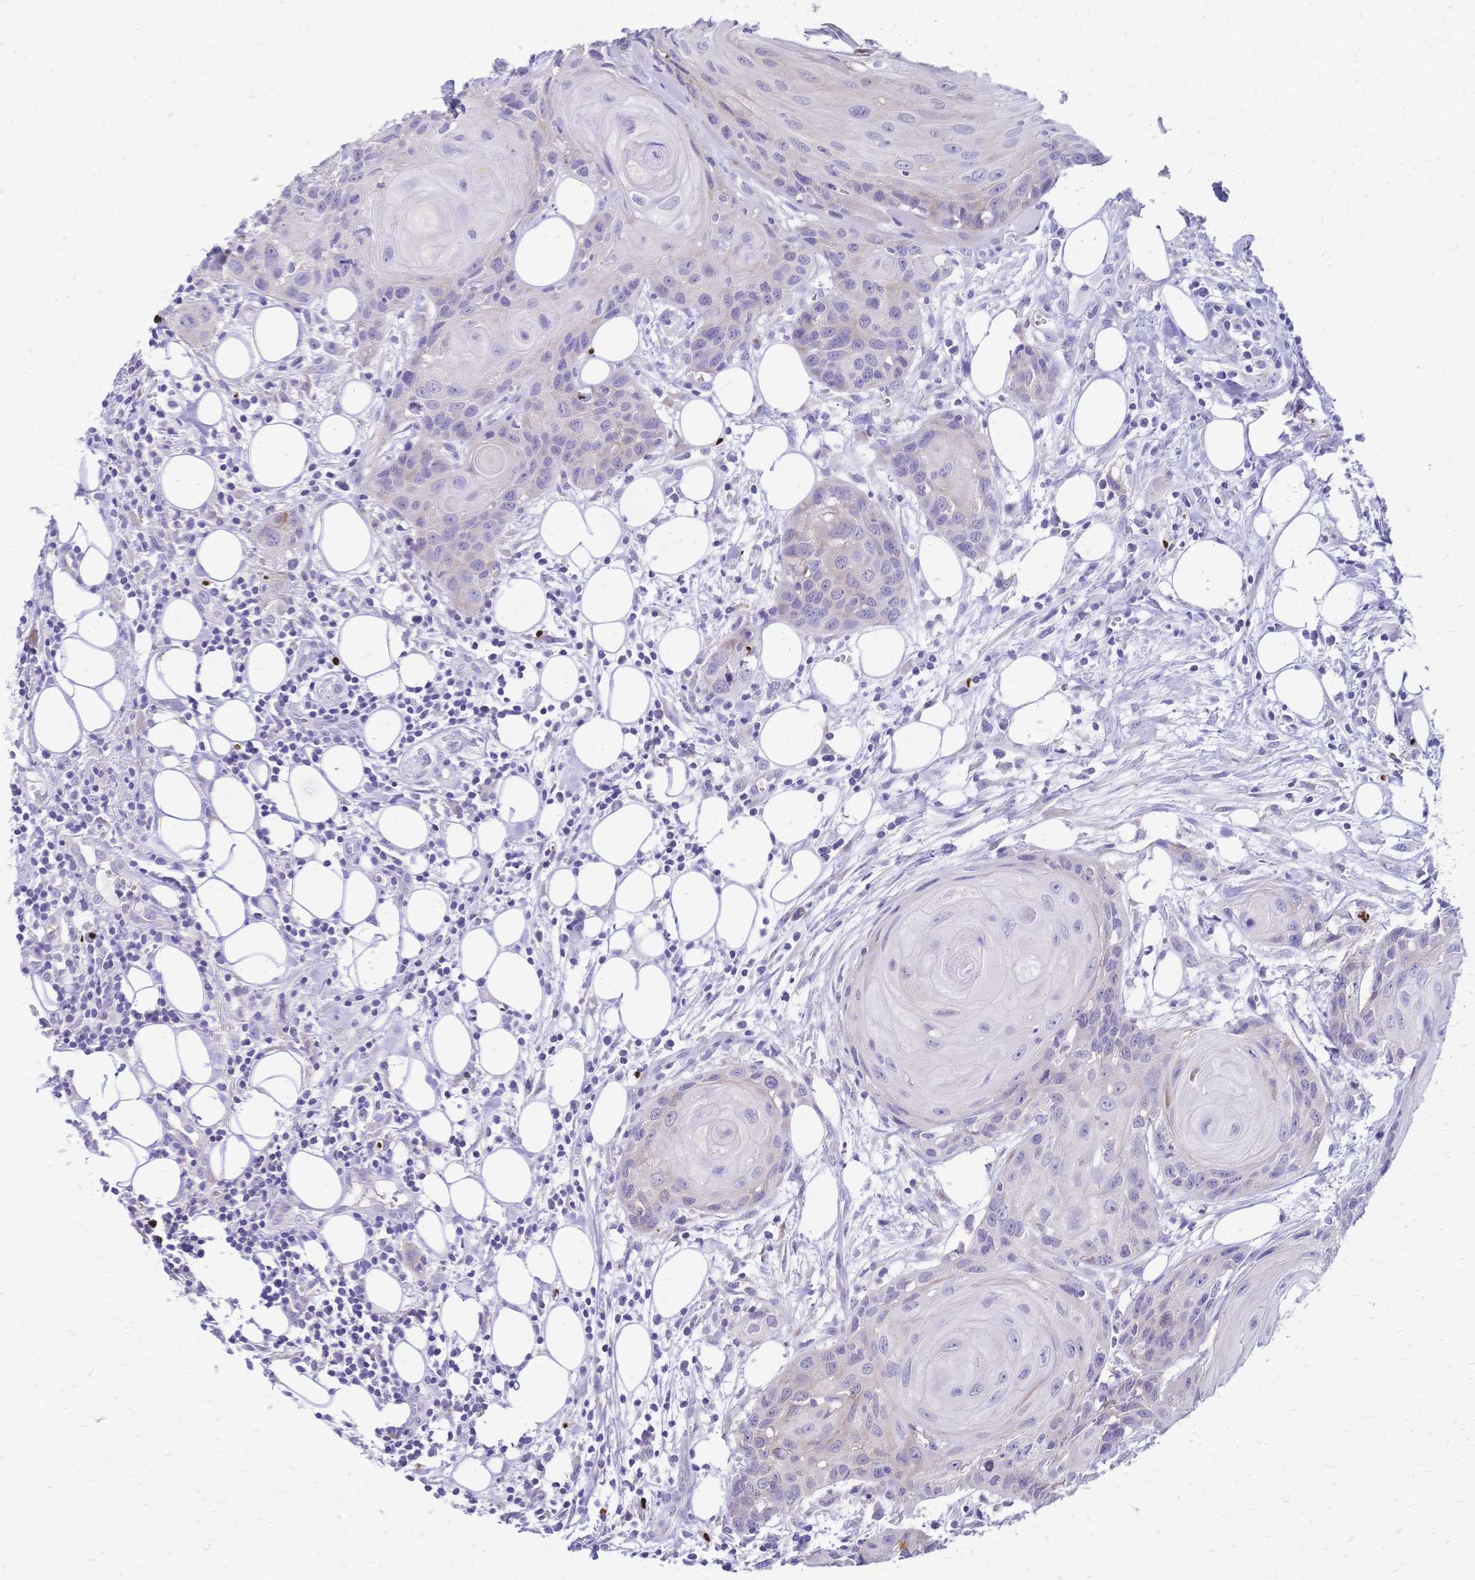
{"staining": {"intensity": "negative", "quantity": "none", "location": "none"}, "tissue": "head and neck cancer", "cell_type": "Tumor cells", "image_type": "cancer", "snomed": [{"axis": "morphology", "description": "Squamous cell carcinoma, NOS"}, {"axis": "topography", "description": "Oral tissue"}, {"axis": "topography", "description": "Head-Neck"}], "caption": "Tumor cells are negative for protein expression in human head and neck cancer. (DAB immunohistochemistry with hematoxylin counter stain).", "gene": "GRB7", "patient": {"sex": "male", "age": 58}}